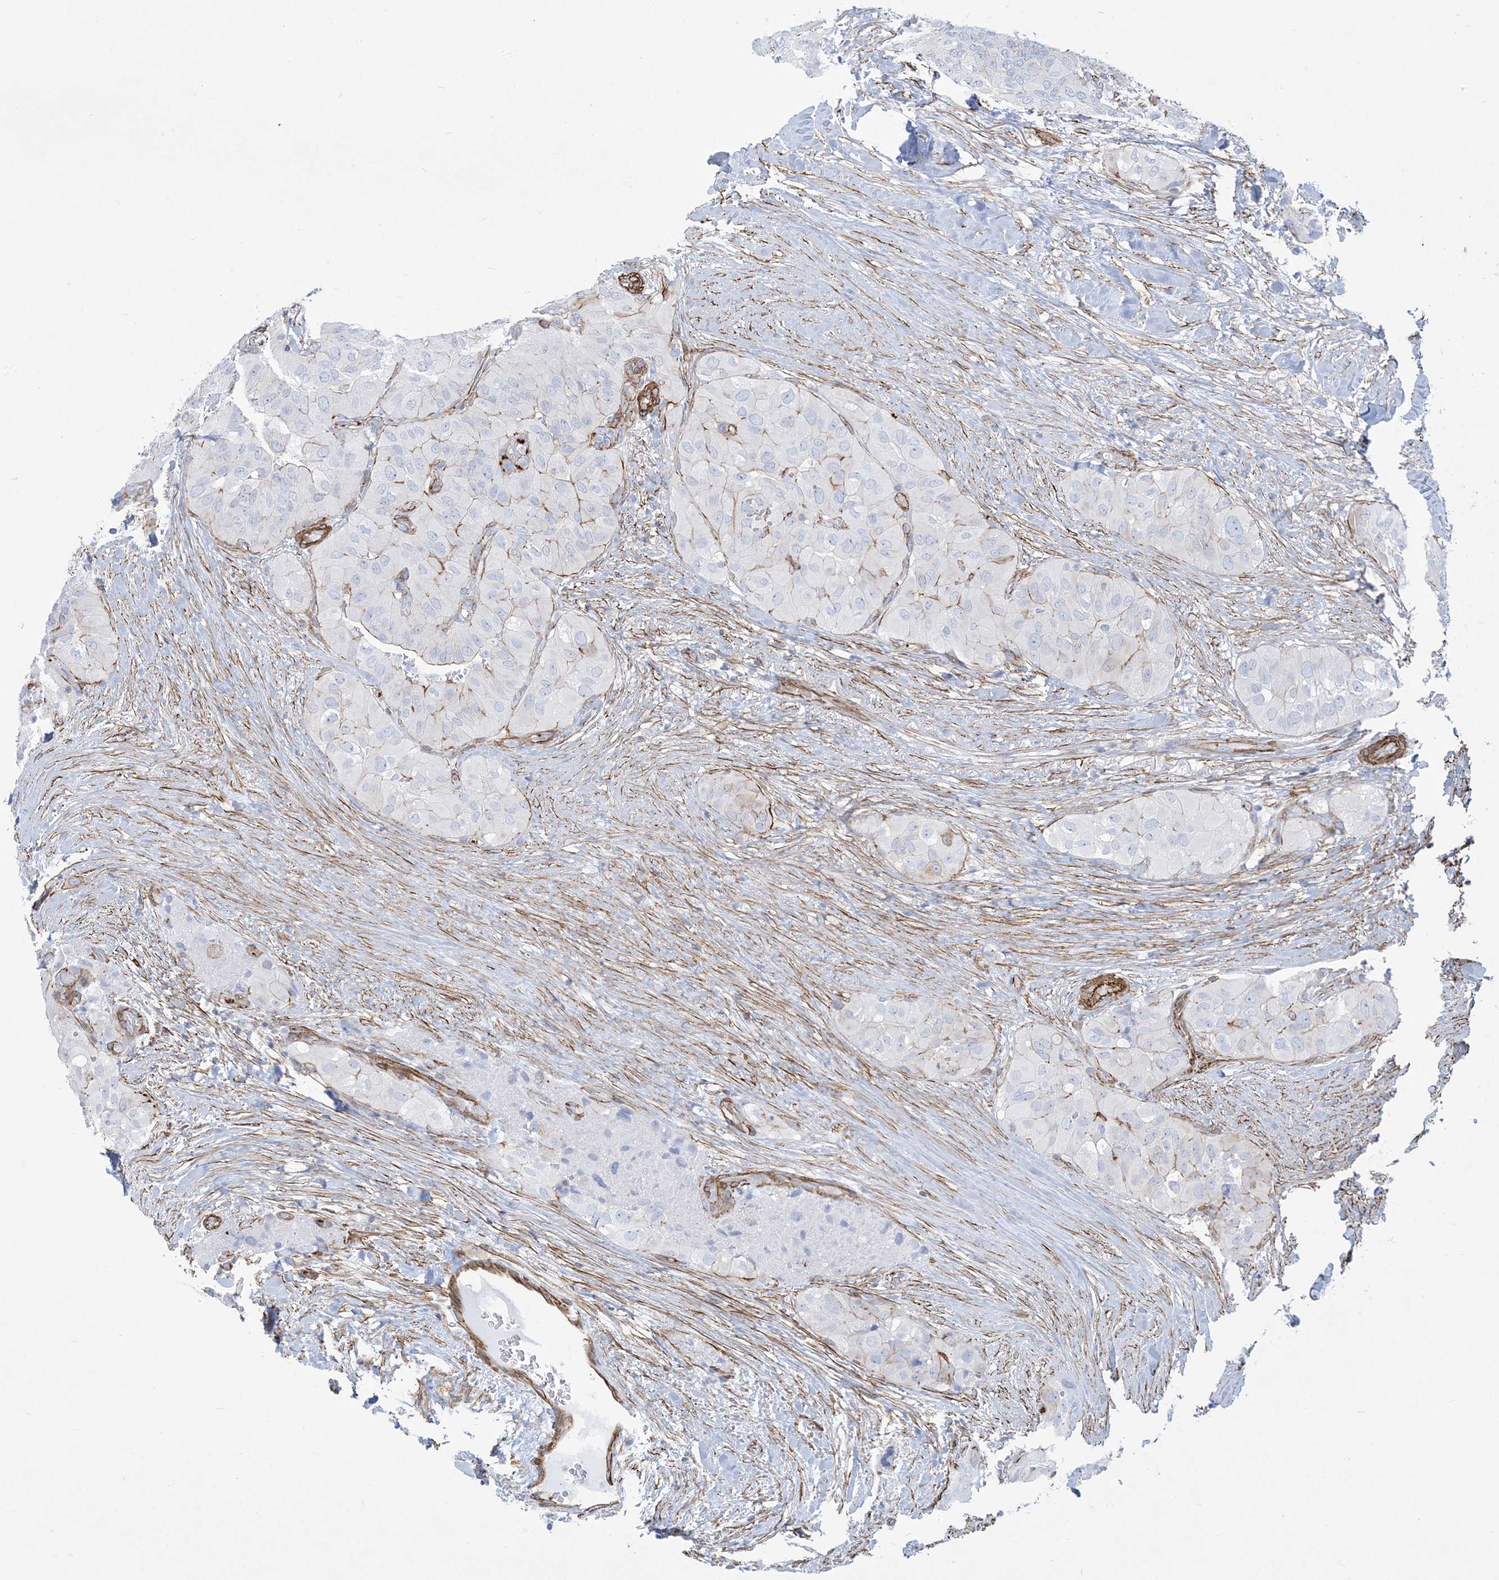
{"staining": {"intensity": "weak", "quantity": "<25%", "location": "cytoplasmic/membranous"}, "tissue": "thyroid cancer", "cell_type": "Tumor cells", "image_type": "cancer", "snomed": [{"axis": "morphology", "description": "Papillary adenocarcinoma, NOS"}, {"axis": "topography", "description": "Thyroid gland"}], "caption": "A high-resolution image shows immunohistochemistry staining of thyroid cancer, which shows no significant expression in tumor cells.", "gene": "B3GNT7", "patient": {"sex": "female", "age": 59}}